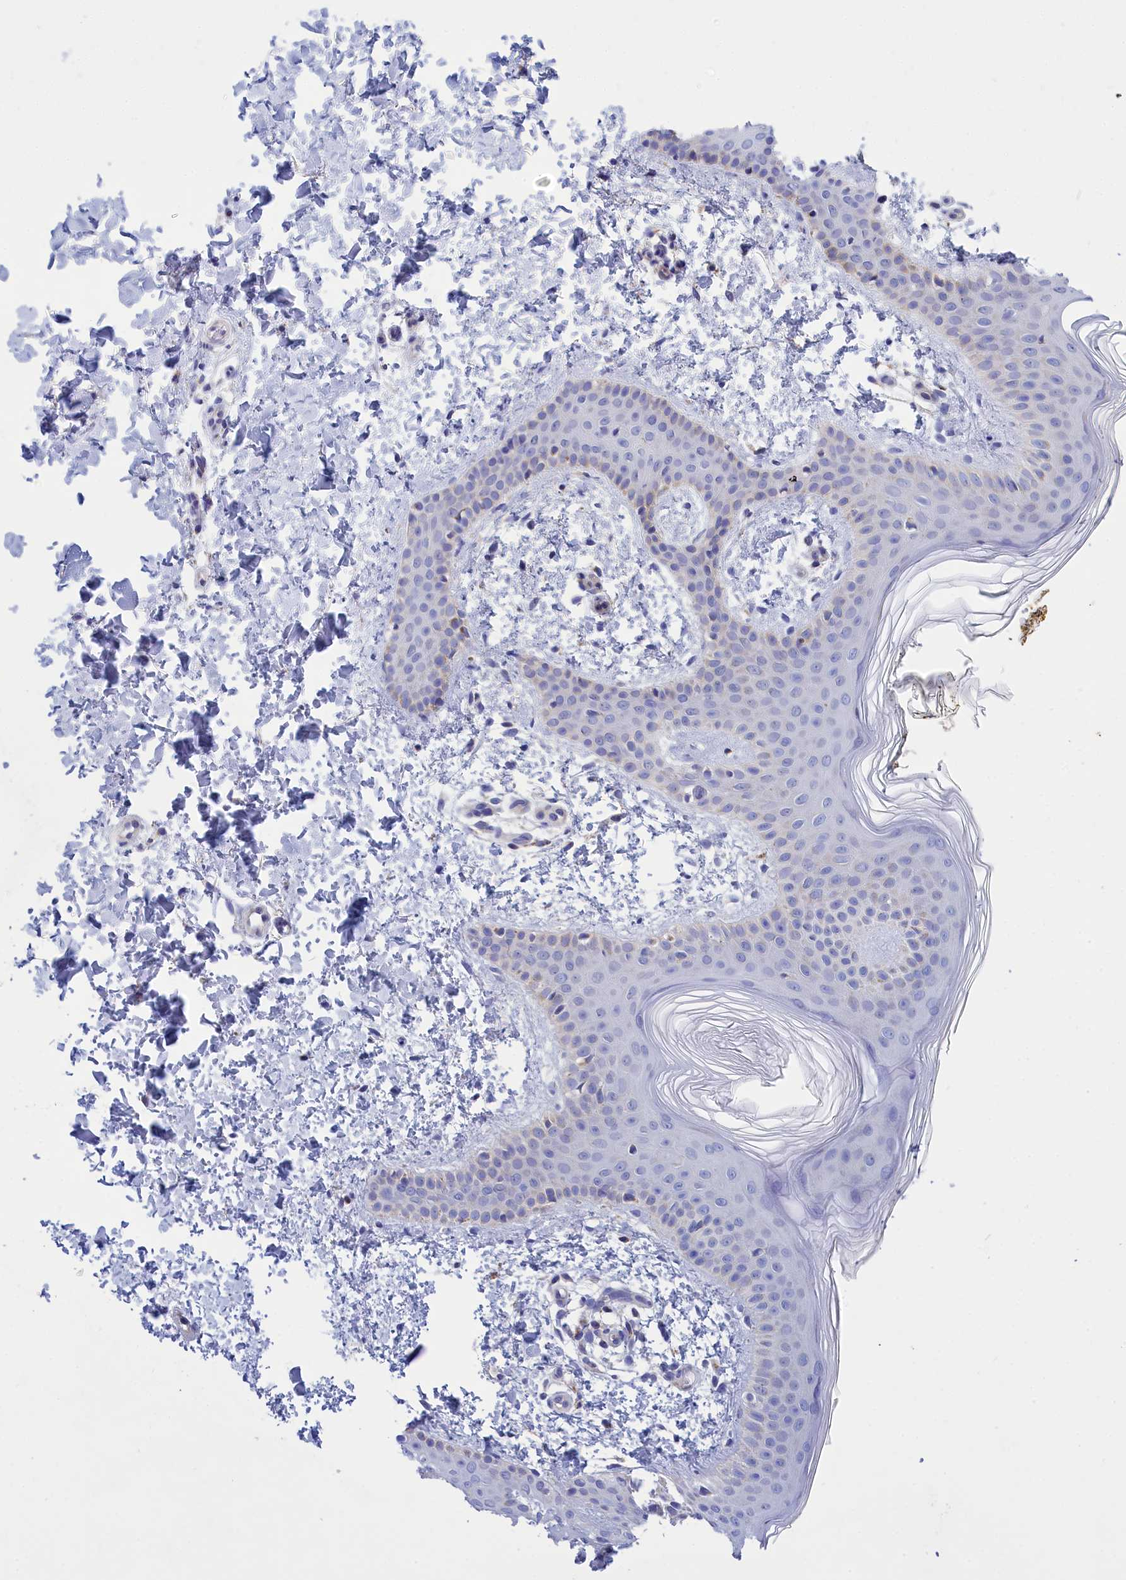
{"staining": {"intensity": "negative", "quantity": "none", "location": "none"}, "tissue": "skin", "cell_type": "Fibroblasts", "image_type": "normal", "snomed": [{"axis": "morphology", "description": "Normal tissue, NOS"}, {"axis": "topography", "description": "Skin"}], "caption": "This is a photomicrograph of immunohistochemistry staining of unremarkable skin, which shows no staining in fibroblasts.", "gene": "CCRL2", "patient": {"sex": "male", "age": 36}}